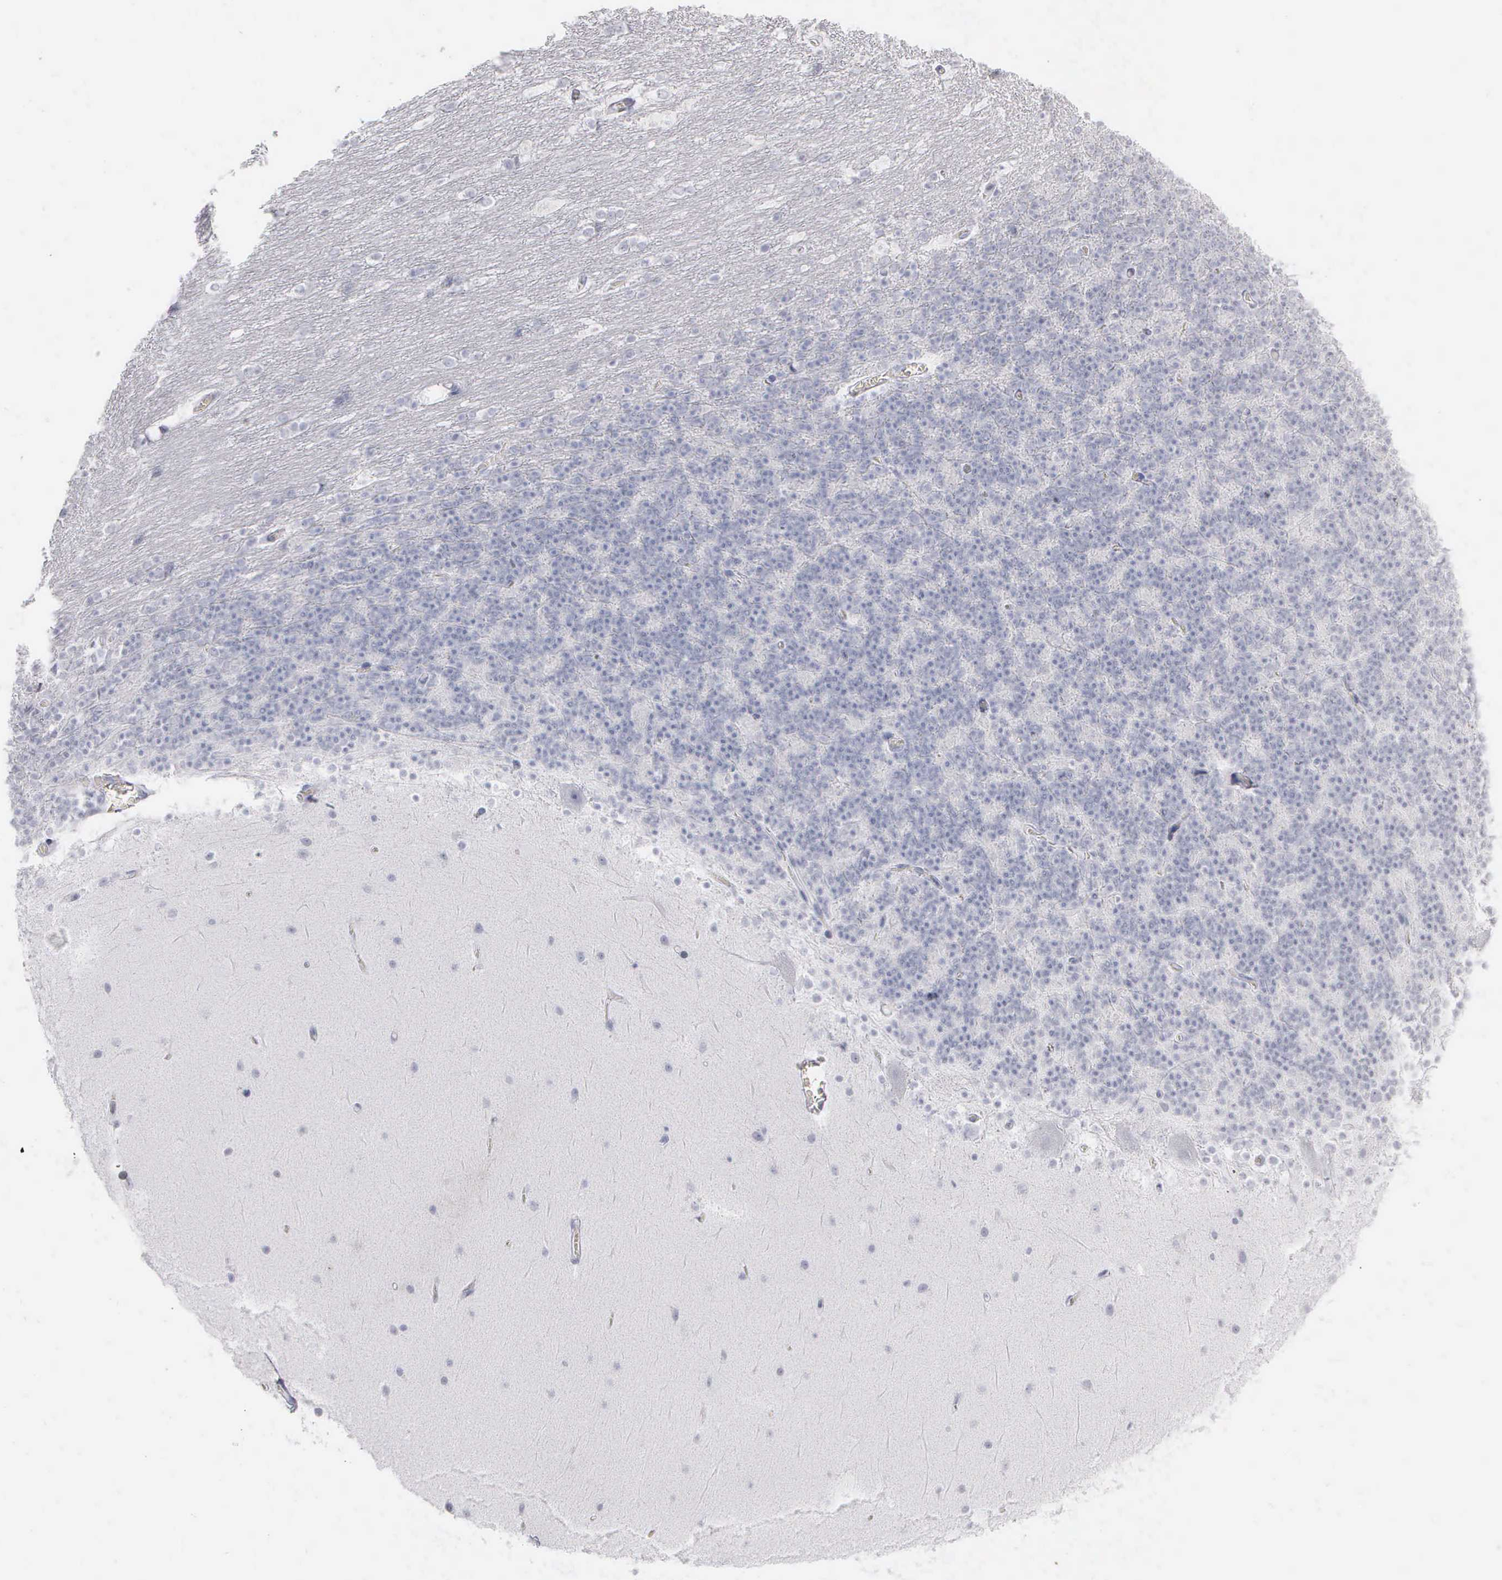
{"staining": {"intensity": "negative", "quantity": "none", "location": "none"}, "tissue": "cerebellum", "cell_type": "Cells in granular layer", "image_type": "normal", "snomed": [{"axis": "morphology", "description": "Normal tissue, NOS"}, {"axis": "topography", "description": "Cerebellum"}], "caption": "DAB immunohistochemical staining of unremarkable cerebellum shows no significant positivity in cells in granular layer.", "gene": "NKX2", "patient": {"sex": "female", "age": 19}}